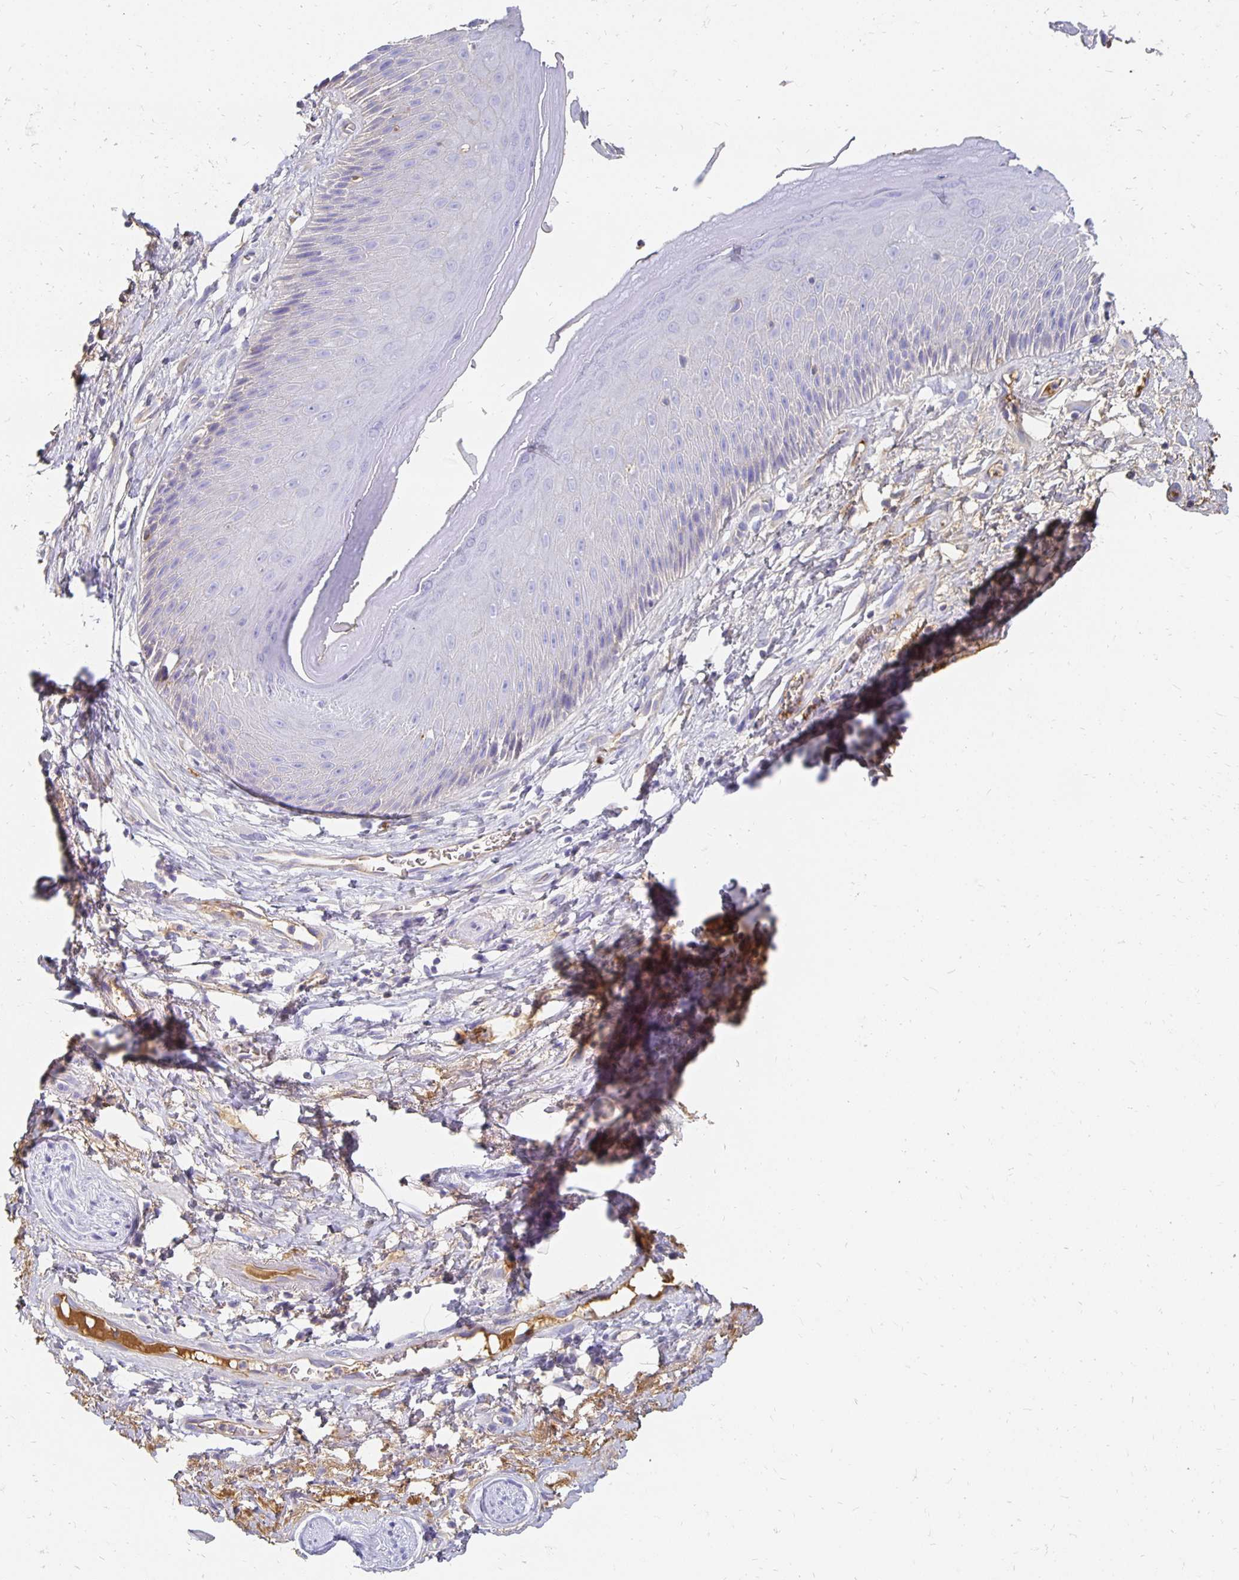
{"staining": {"intensity": "weak", "quantity": "<25%", "location": "cytoplasmic/membranous"}, "tissue": "skin", "cell_type": "Epidermal cells", "image_type": "normal", "snomed": [{"axis": "morphology", "description": "Normal tissue, NOS"}, {"axis": "topography", "description": "Anal"}], "caption": "Epidermal cells show no significant protein staining in unremarkable skin.", "gene": "APOB", "patient": {"sex": "male", "age": 78}}